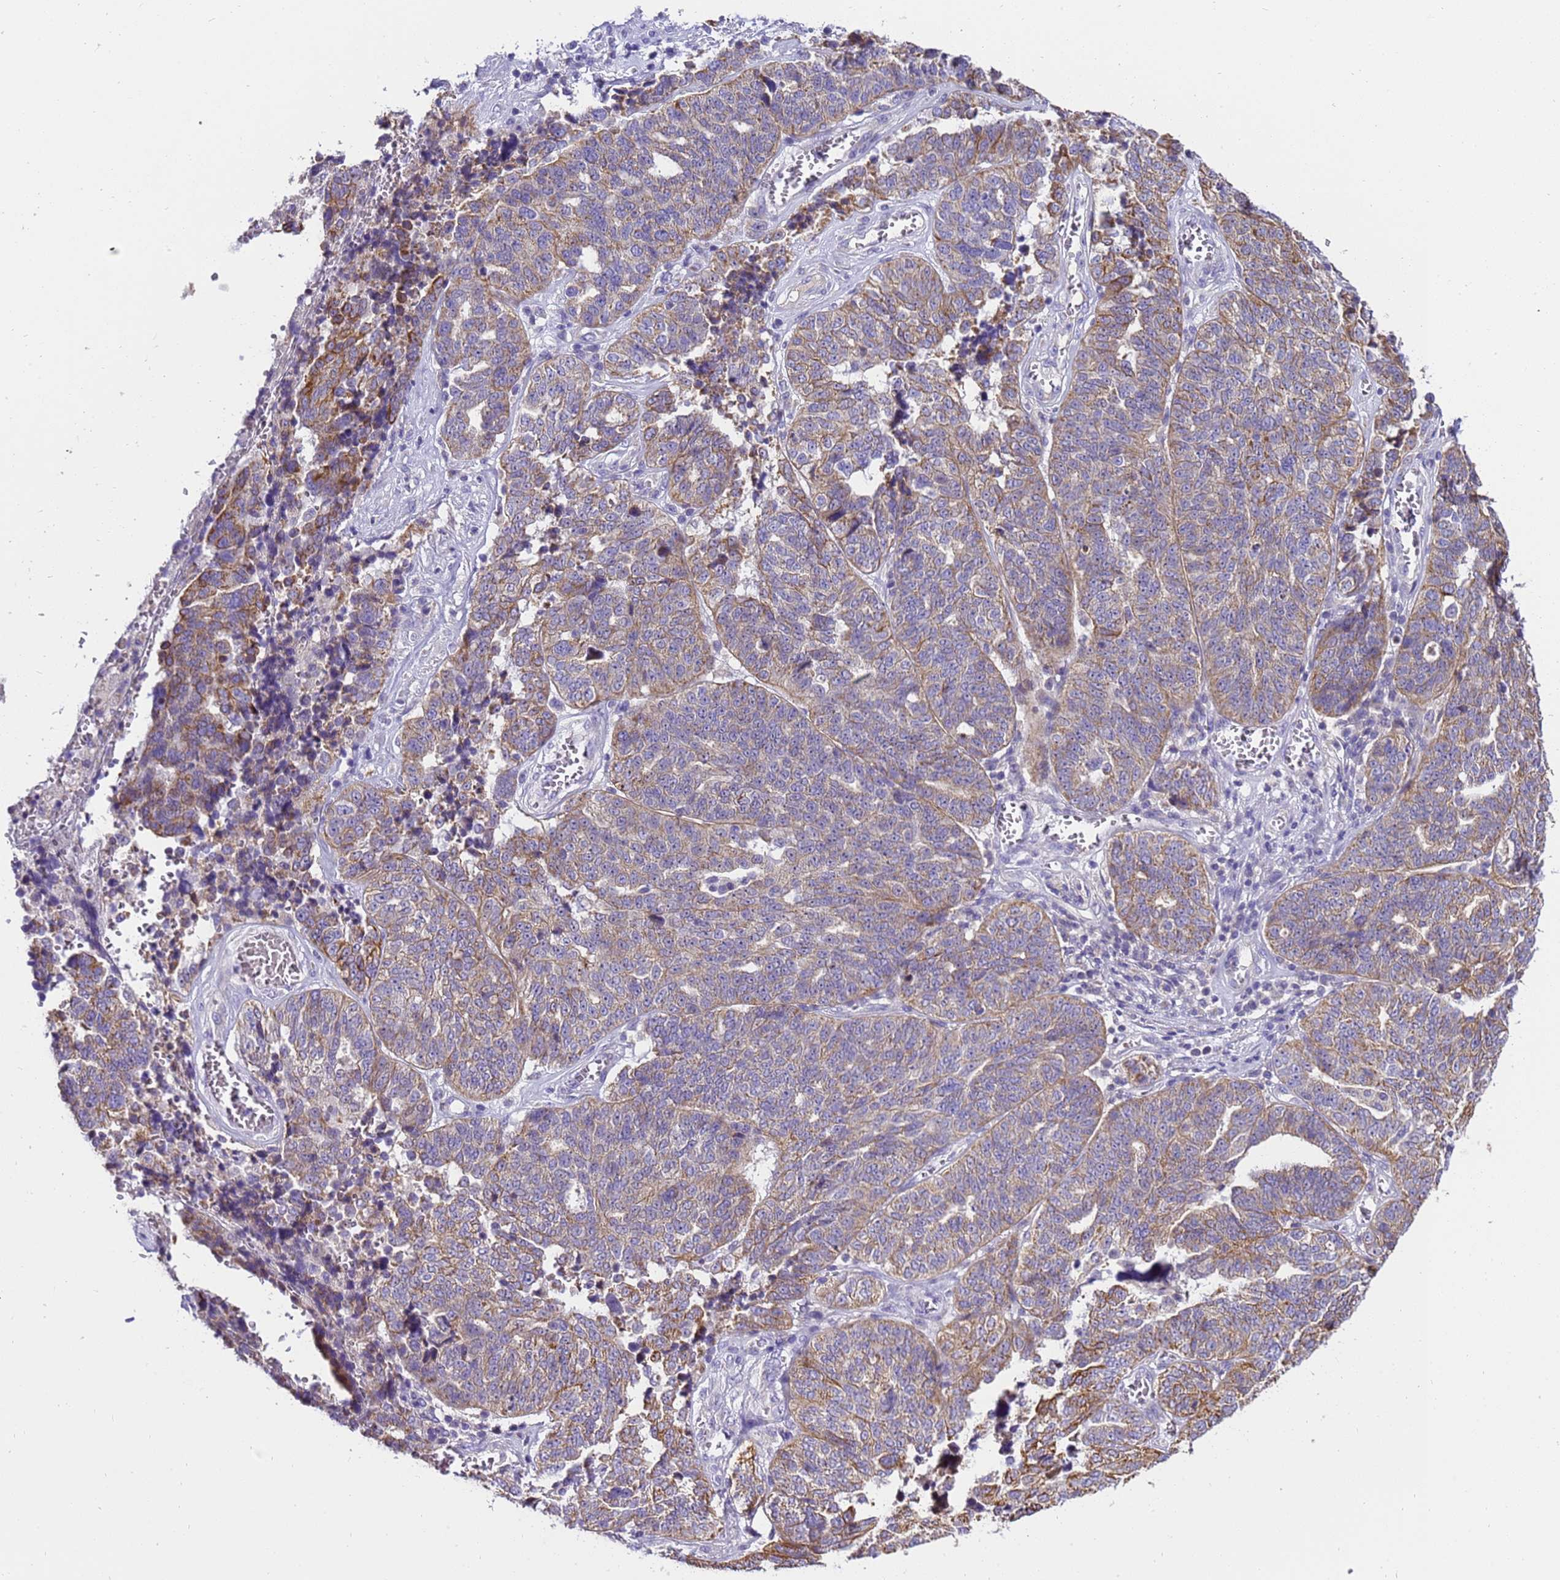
{"staining": {"intensity": "moderate", "quantity": "25%-75%", "location": "cytoplasmic/membranous"}, "tissue": "ovarian cancer", "cell_type": "Tumor cells", "image_type": "cancer", "snomed": [{"axis": "morphology", "description": "Cystadenocarcinoma, serous, NOS"}, {"axis": "topography", "description": "Ovary"}], "caption": "High-magnification brightfield microscopy of ovarian serous cystadenocarcinoma stained with DAB (3,3'-diaminobenzidine) (brown) and counterstained with hematoxylin (blue). tumor cells exhibit moderate cytoplasmic/membranous positivity is identified in about25%-75% of cells.", "gene": "PIEZO2", "patient": {"sex": "female", "age": 59}}